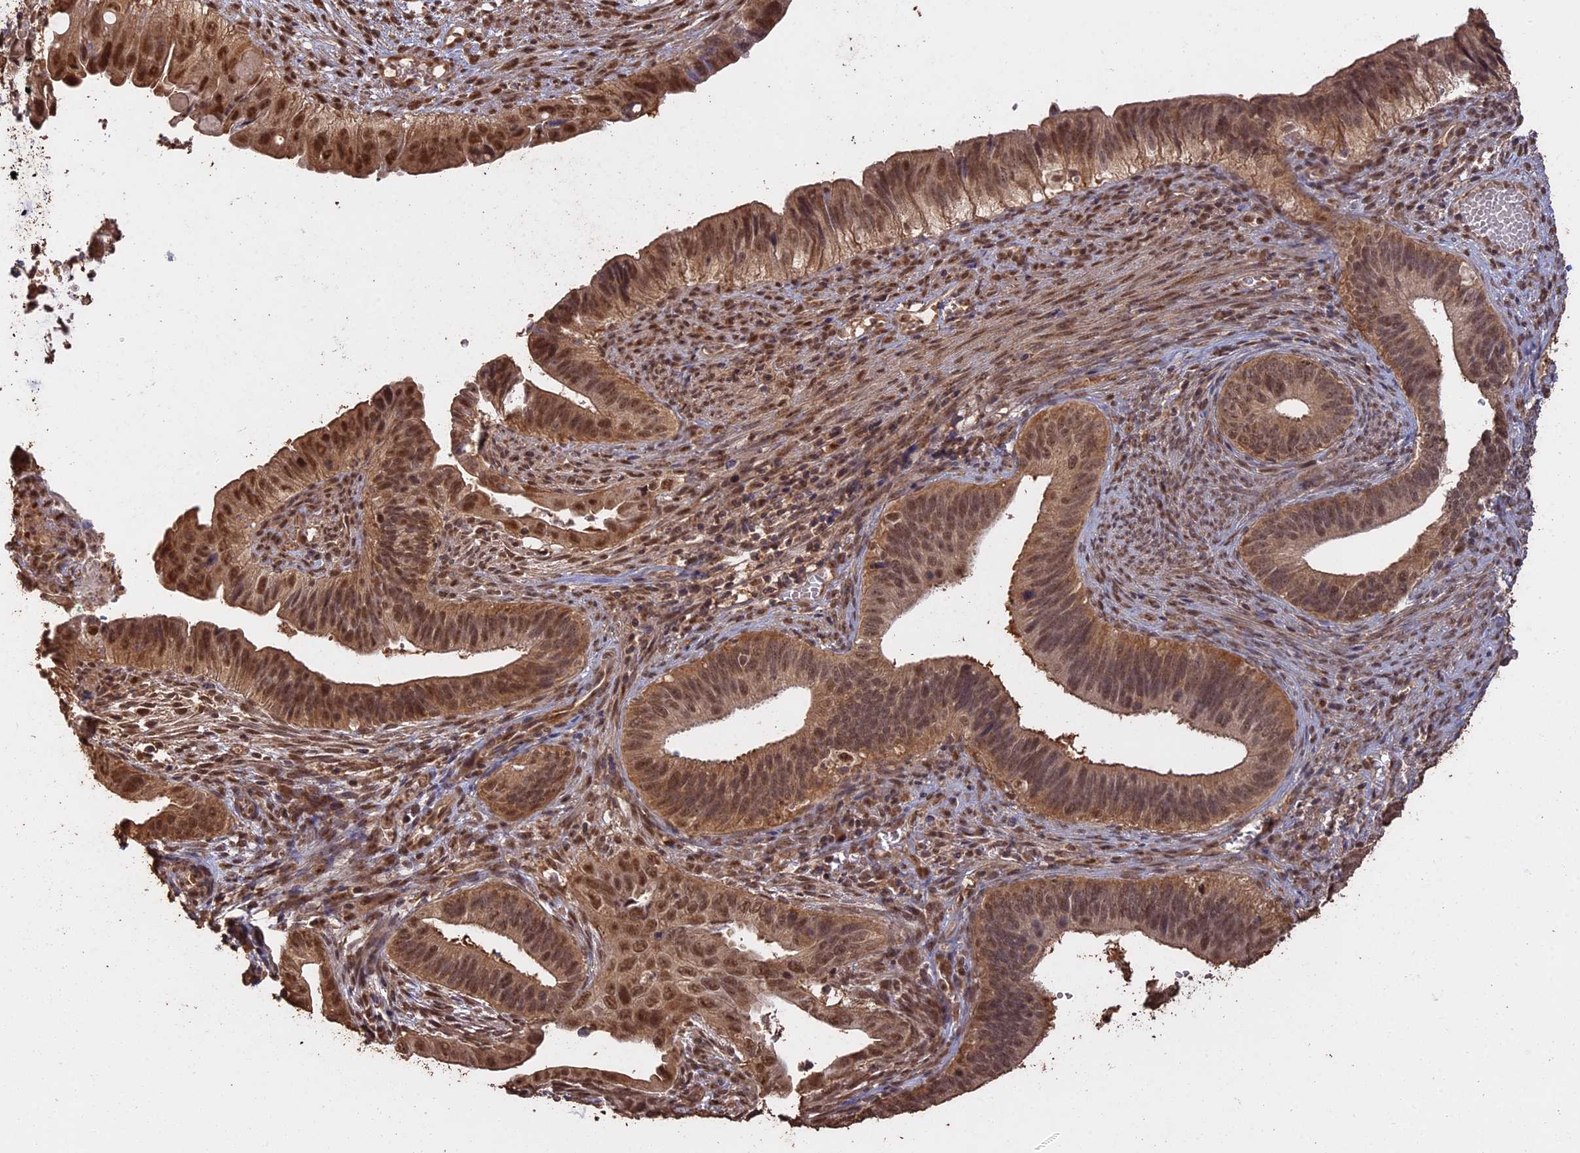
{"staining": {"intensity": "moderate", "quantity": ">75%", "location": "cytoplasmic/membranous,nuclear"}, "tissue": "cervical cancer", "cell_type": "Tumor cells", "image_type": "cancer", "snomed": [{"axis": "morphology", "description": "Adenocarcinoma, NOS"}, {"axis": "topography", "description": "Cervix"}], "caption": "Tumor cells display moderate cytoplasmic/membranous and nuclear staining in approximately >75% of cells in cervical adenocarcinoma.", "gene": "PSMC6", "patient": {"sex": "female", "age": 42}}